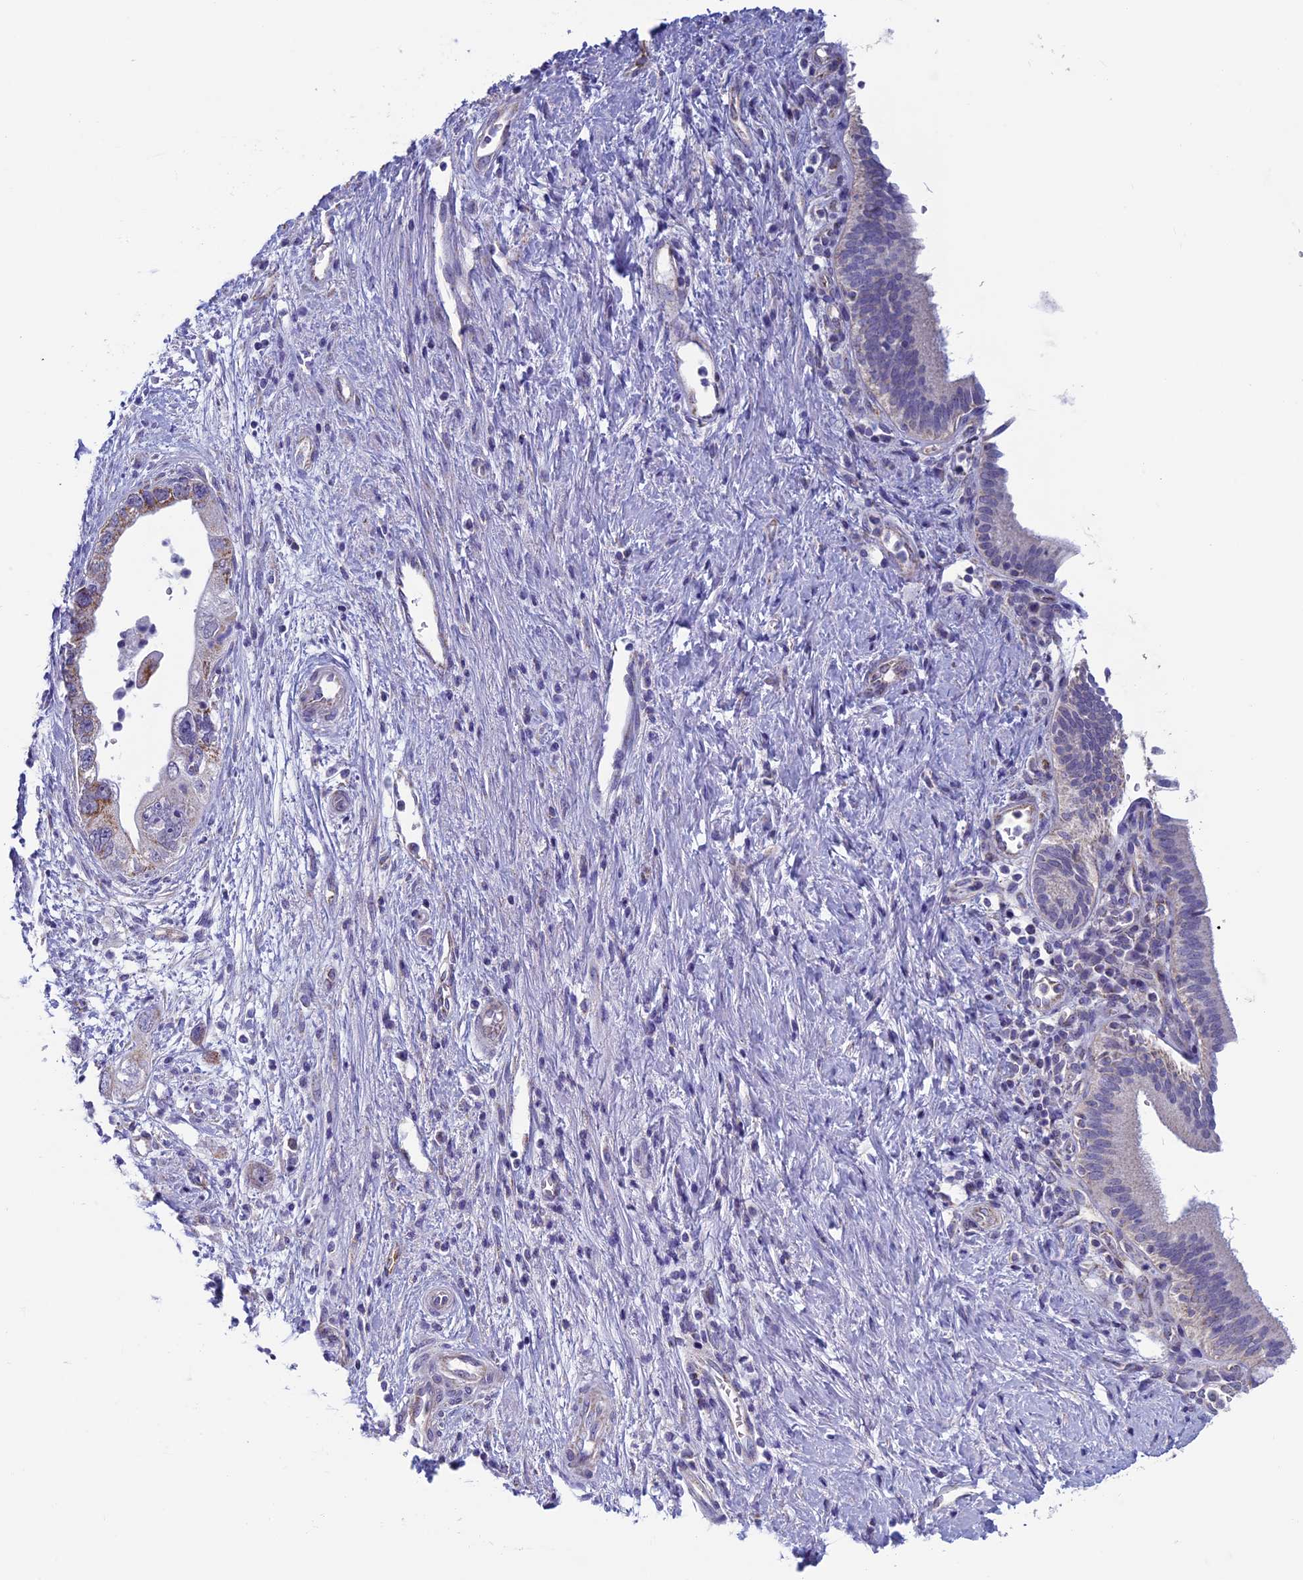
{"staining": {"intensity": "negative", "quantity": "none", "location": "none"}, "tissue": "pancreatic cancer", "cell_type": "Tumor cells", "image_type": "cancer", "snomed": [{"axis": "morphology", "description": "Adenocarcinoma, NOS"}, {"axis": "topography", "description": "Pancreas"}], "caption": "Immunohistochemistry histopathology image of neoplastic tissue: adenocarcinoma (pancreatic) stained with DAB displays no significant protein expression in tumor cells.", "gene": "MFSD12", "patient": {"sex": "female", "age": 73}}